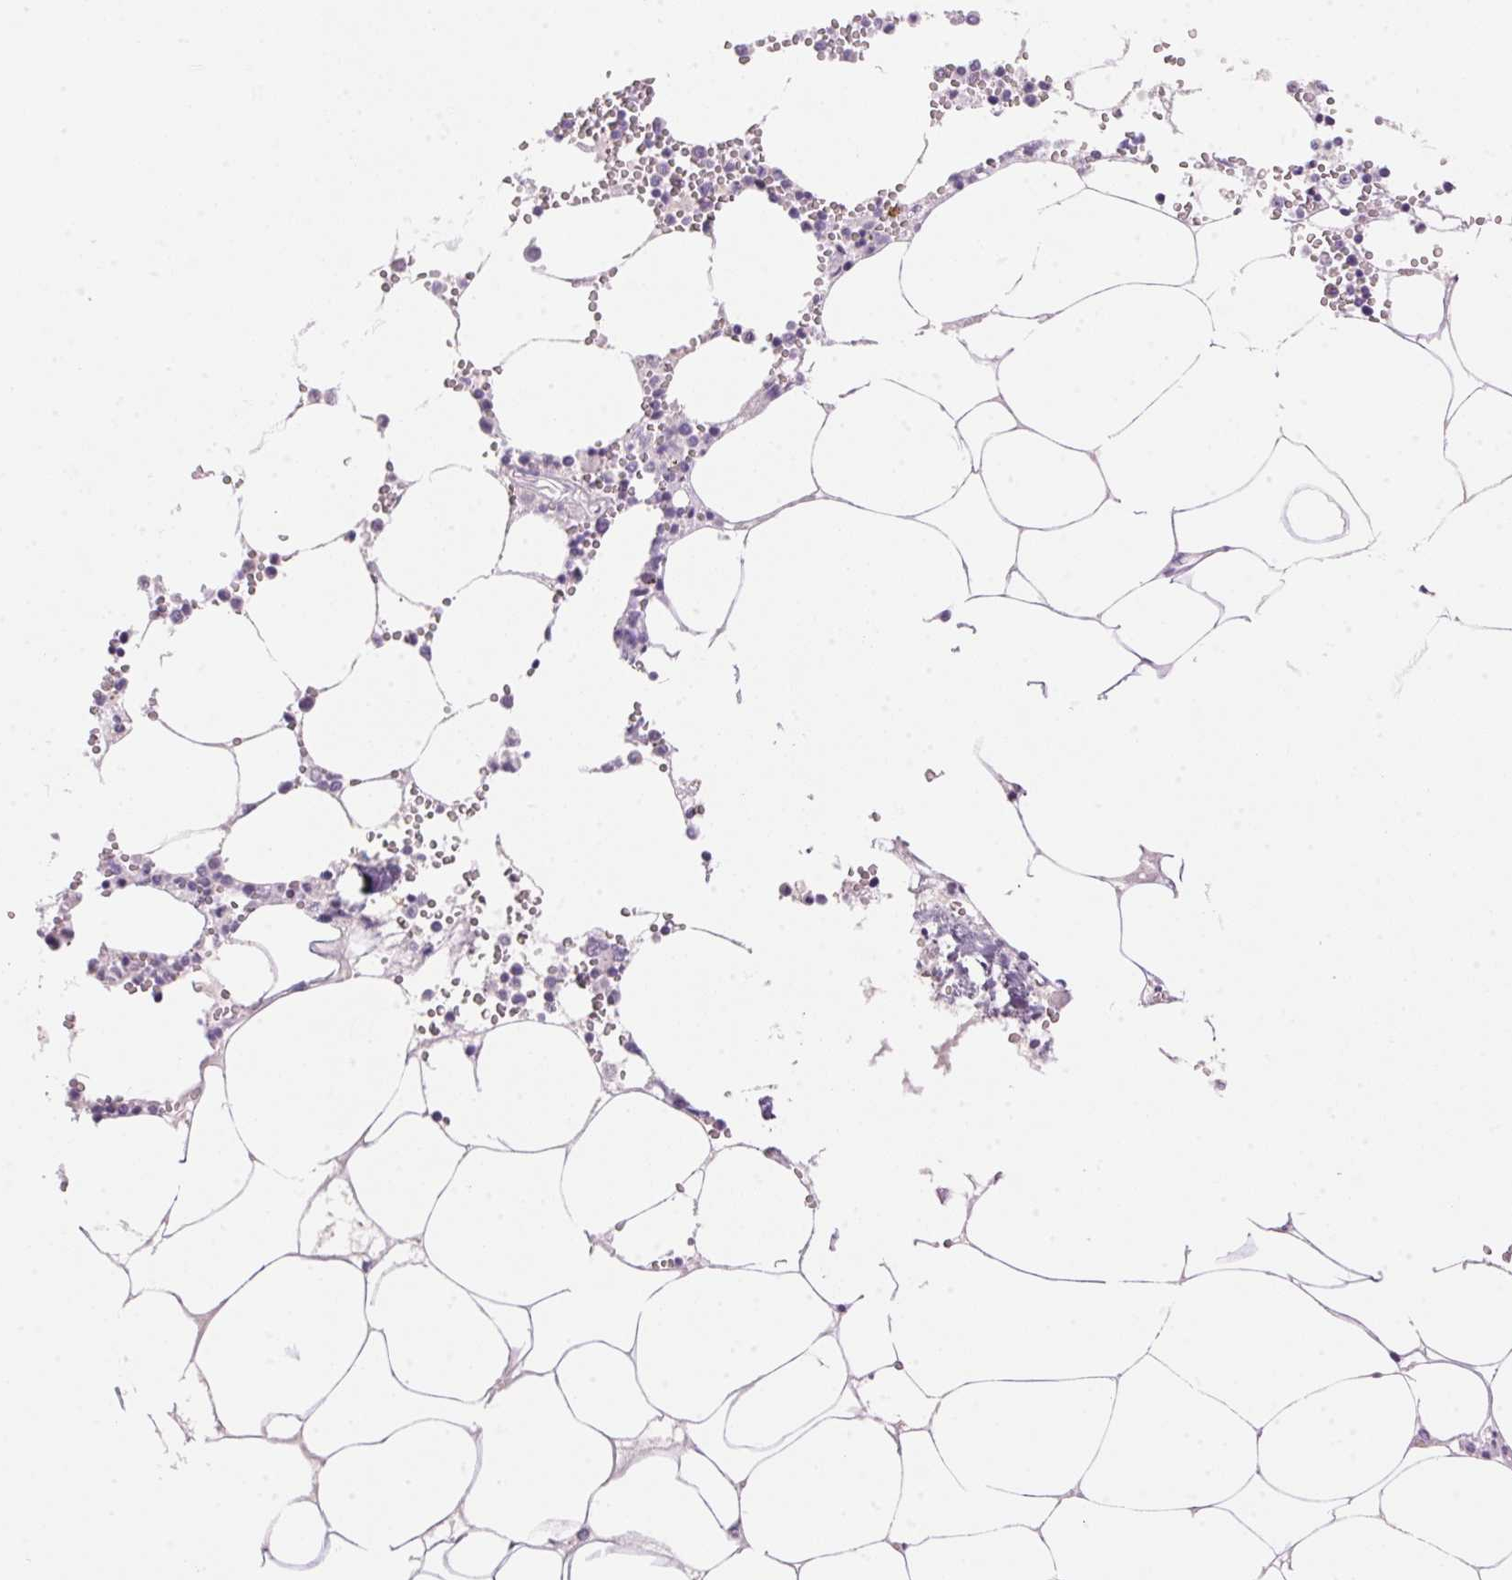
{"staining": {"intensity": "negative", "quantity": "none", "location": "none"}, "tissue": "bone marrow", "cell_type": "Hematopoietic cells", "image_type": "normal", "snomed": [{"axis": "morphology", "description": "Normal tissue, NOS"}, {"axis": "topography", "description": "Bone marrow"}], "caption": "IHC photomicrograph of benign bone marrow stained for a protein (brown), which displays no staining in hematopoietic cells.", "gene": "HSD17B2", "patient": {"sex": "male", "age": 54}}